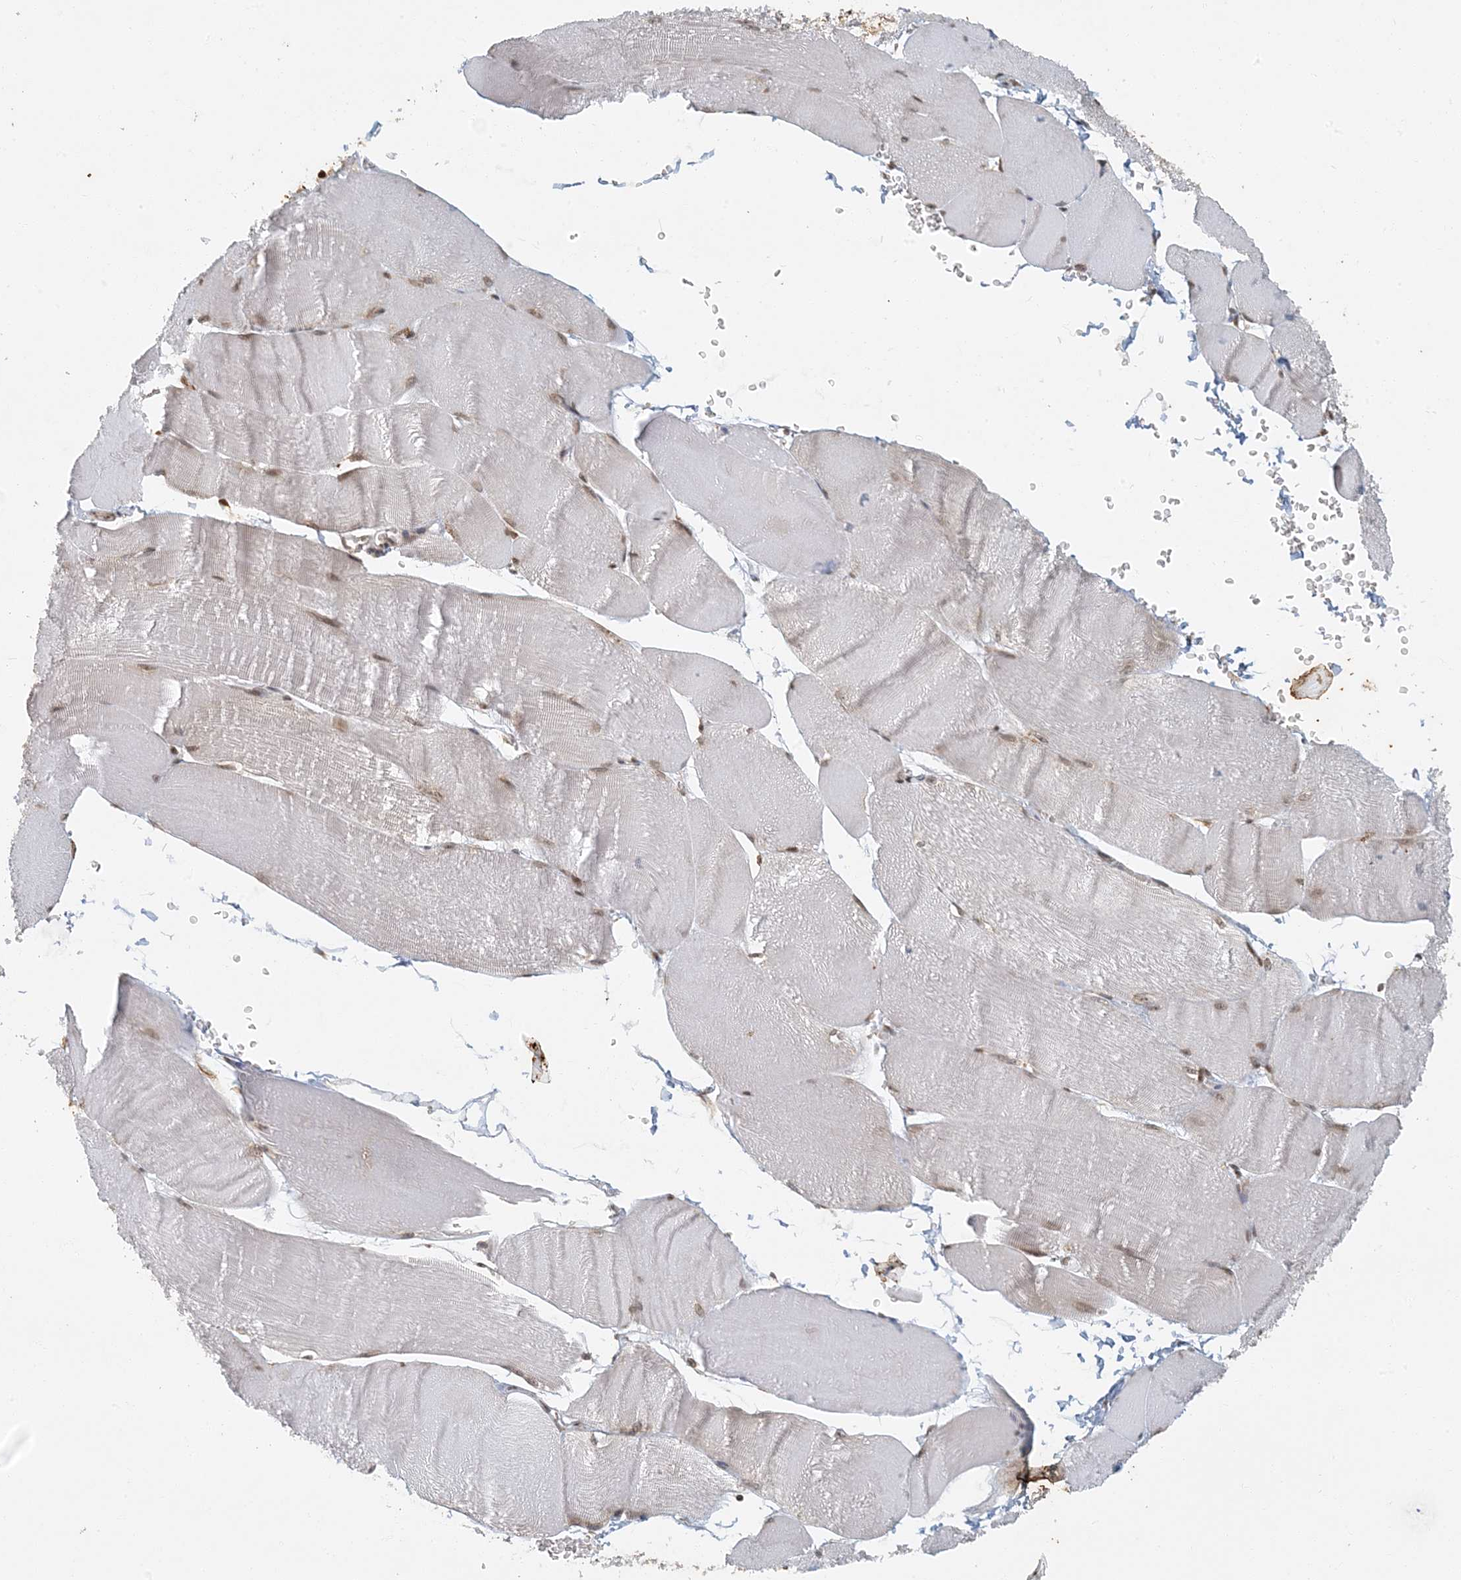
{"staining": {"intensity": "moderate", "quantity": "25%-75%", "location": "nuclear"}, "tissue": "skeletal muscle", "cell_type": "Myocytes", "image_type": "normal", "snomed": [{"axis": "morphology", "description": "Normal tissue, NOS"}, {"axis": "morphology", "description": "Basal cell carcinoma"}, {"axis": "topography", "description": "Skeletal muscle"}], "caption": "This image displays IHC staining of normal skeletal muscle, with medium moderate nuclear expression in about 25%-75% of myocytes.", "gene": "AK9", "patient": {"sex": "female", "age": 64}}